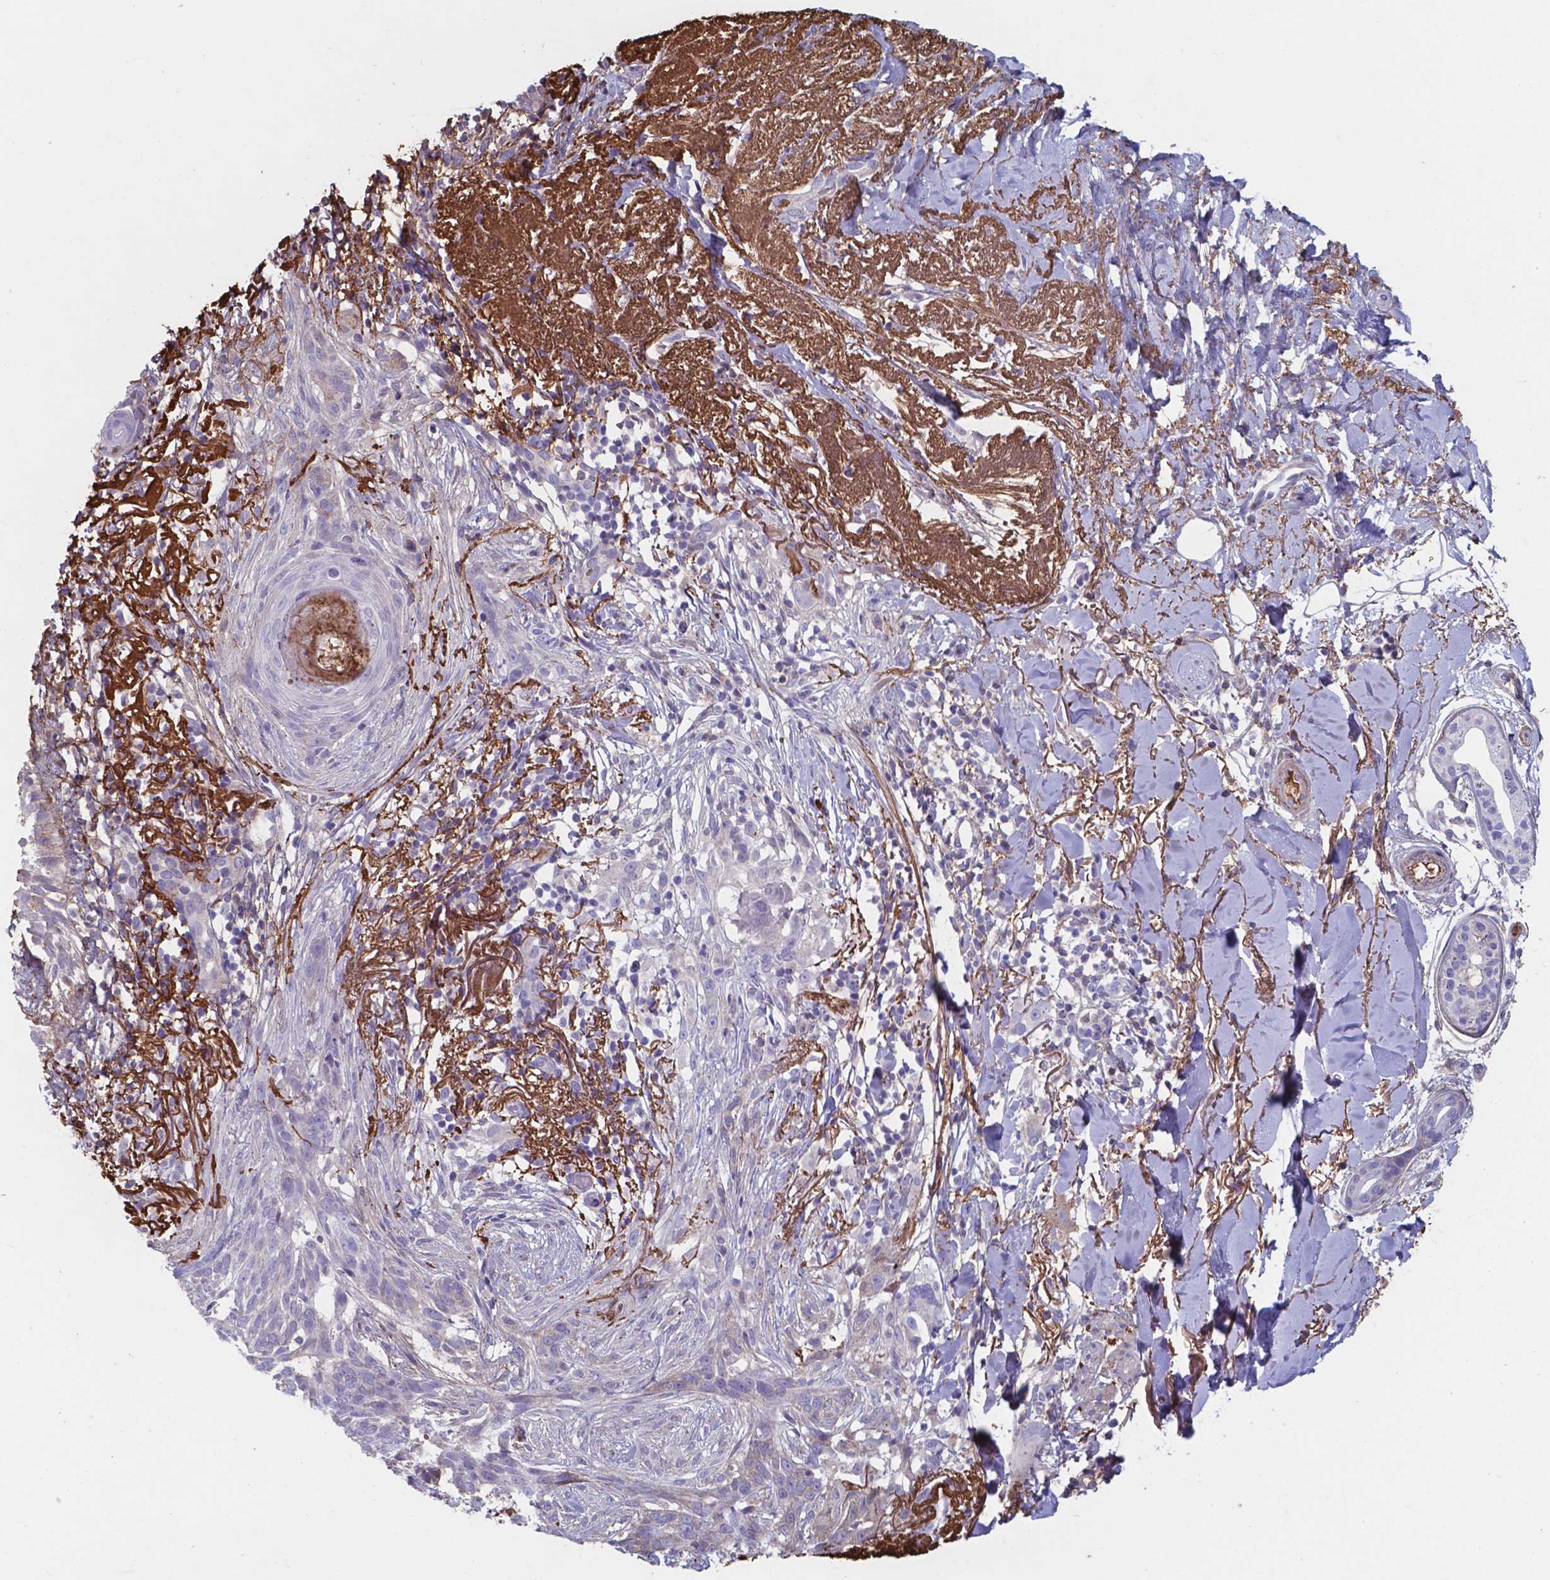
{"staining": {"intensity": "weak", "quantity": "<25%", "location": "cytoplasmic/membranous"}, "tissue": "skin cancer", "cell_type": "Tumor cells", "image_type": "cancer", "snomed": [{"axis": "morphology", "description": "Normal tissue, NOS"}, {"axis": "morphology", "description": "Basal cell carcinoma"}, {"axis": "topography", "description": "Skin"}], "caption": "A photomicrograph of basal cell carcinoma (skin) stained for a protein exhibits no brown staining in tumor cells.", "gene": "SERPINA1", "patient": {"sex": "male", "age": 84}}